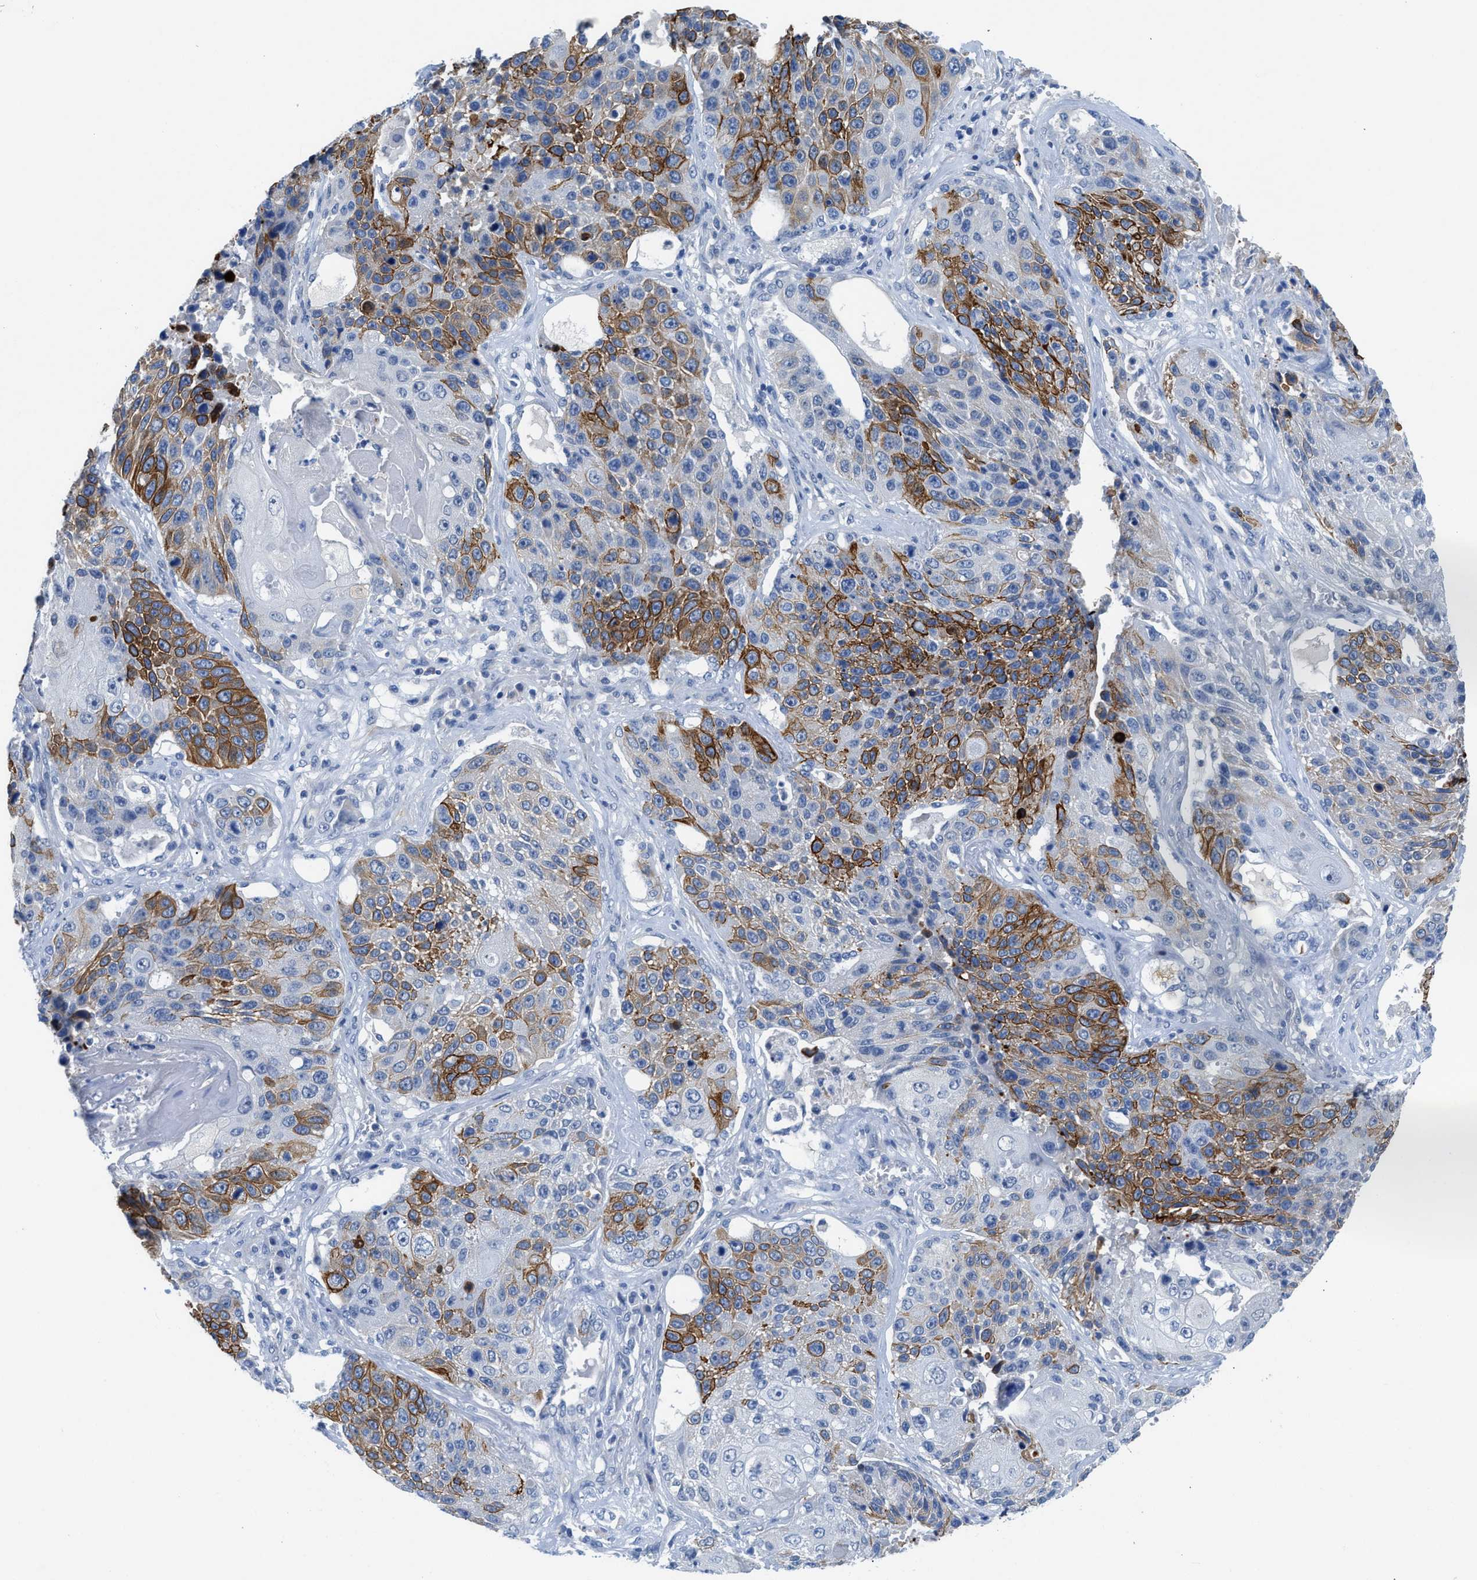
{"staining": {"intensity": "moderate", "quantity": "25%-75%", "location": "cytoplasmic/membranous"}, "tissue": "lung cancer", "cell_type": "Tumor cells", "image_type": "cancer", "snomed": [{"axis": "morphology", "description": "Squamous cell carcinoma, NOS"}, {"axis": "topography", "description": "Lung"}], "caption": "Lung squamous cell carcinoma was stained to show a protein in brown. There is medium levels of moderate cytoplasmic/membranous expression in about 25%-75% of tumor cells.", "gene": "SLC10A6", "patient": {"sex": "male", "age": 61}}